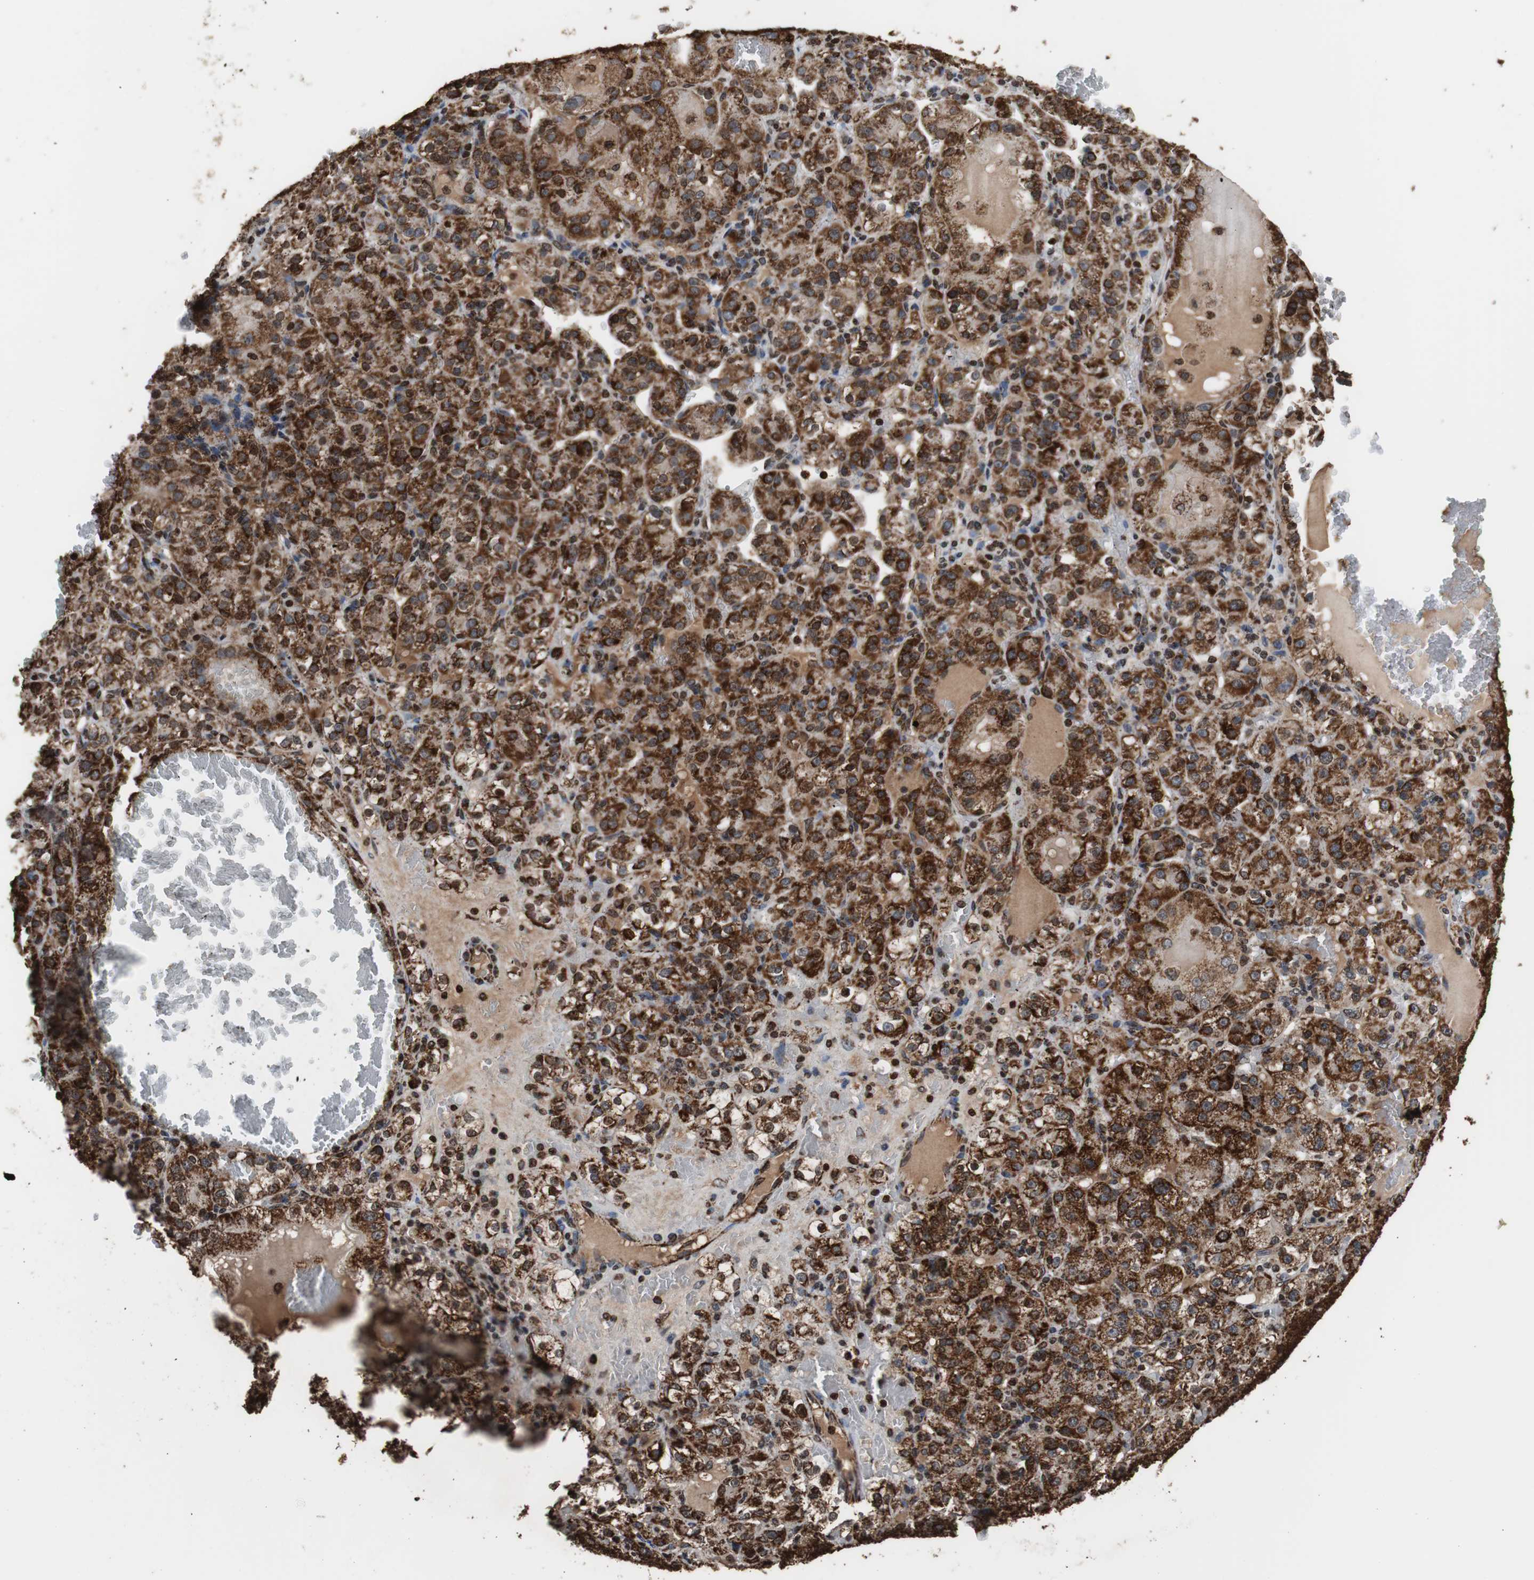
{"staining": {"intensity": "strong", "quantity": ">75%", "location": "cytoplasmic/membranous"}, "tissue": "renal cancer", "cell_type": "Tumor cells", "image_type": "cancer", "snomed": [{"axis": "morphology", "description": "Normal tissue, NOS"}, {"axis": "morphology", "description": "Adenocarcinoma, NOS"}, {"axis": "topography", "description": "Kidney"}], "caption": "Immunohistochemical staining of renal cancer (adenocarcinoma) displays strong cytoplasmic/membranous protein expression in approximately >75% of tumor cells.", "gene": "HSPA9", "patient": {"sex": "male", "age": 61}}